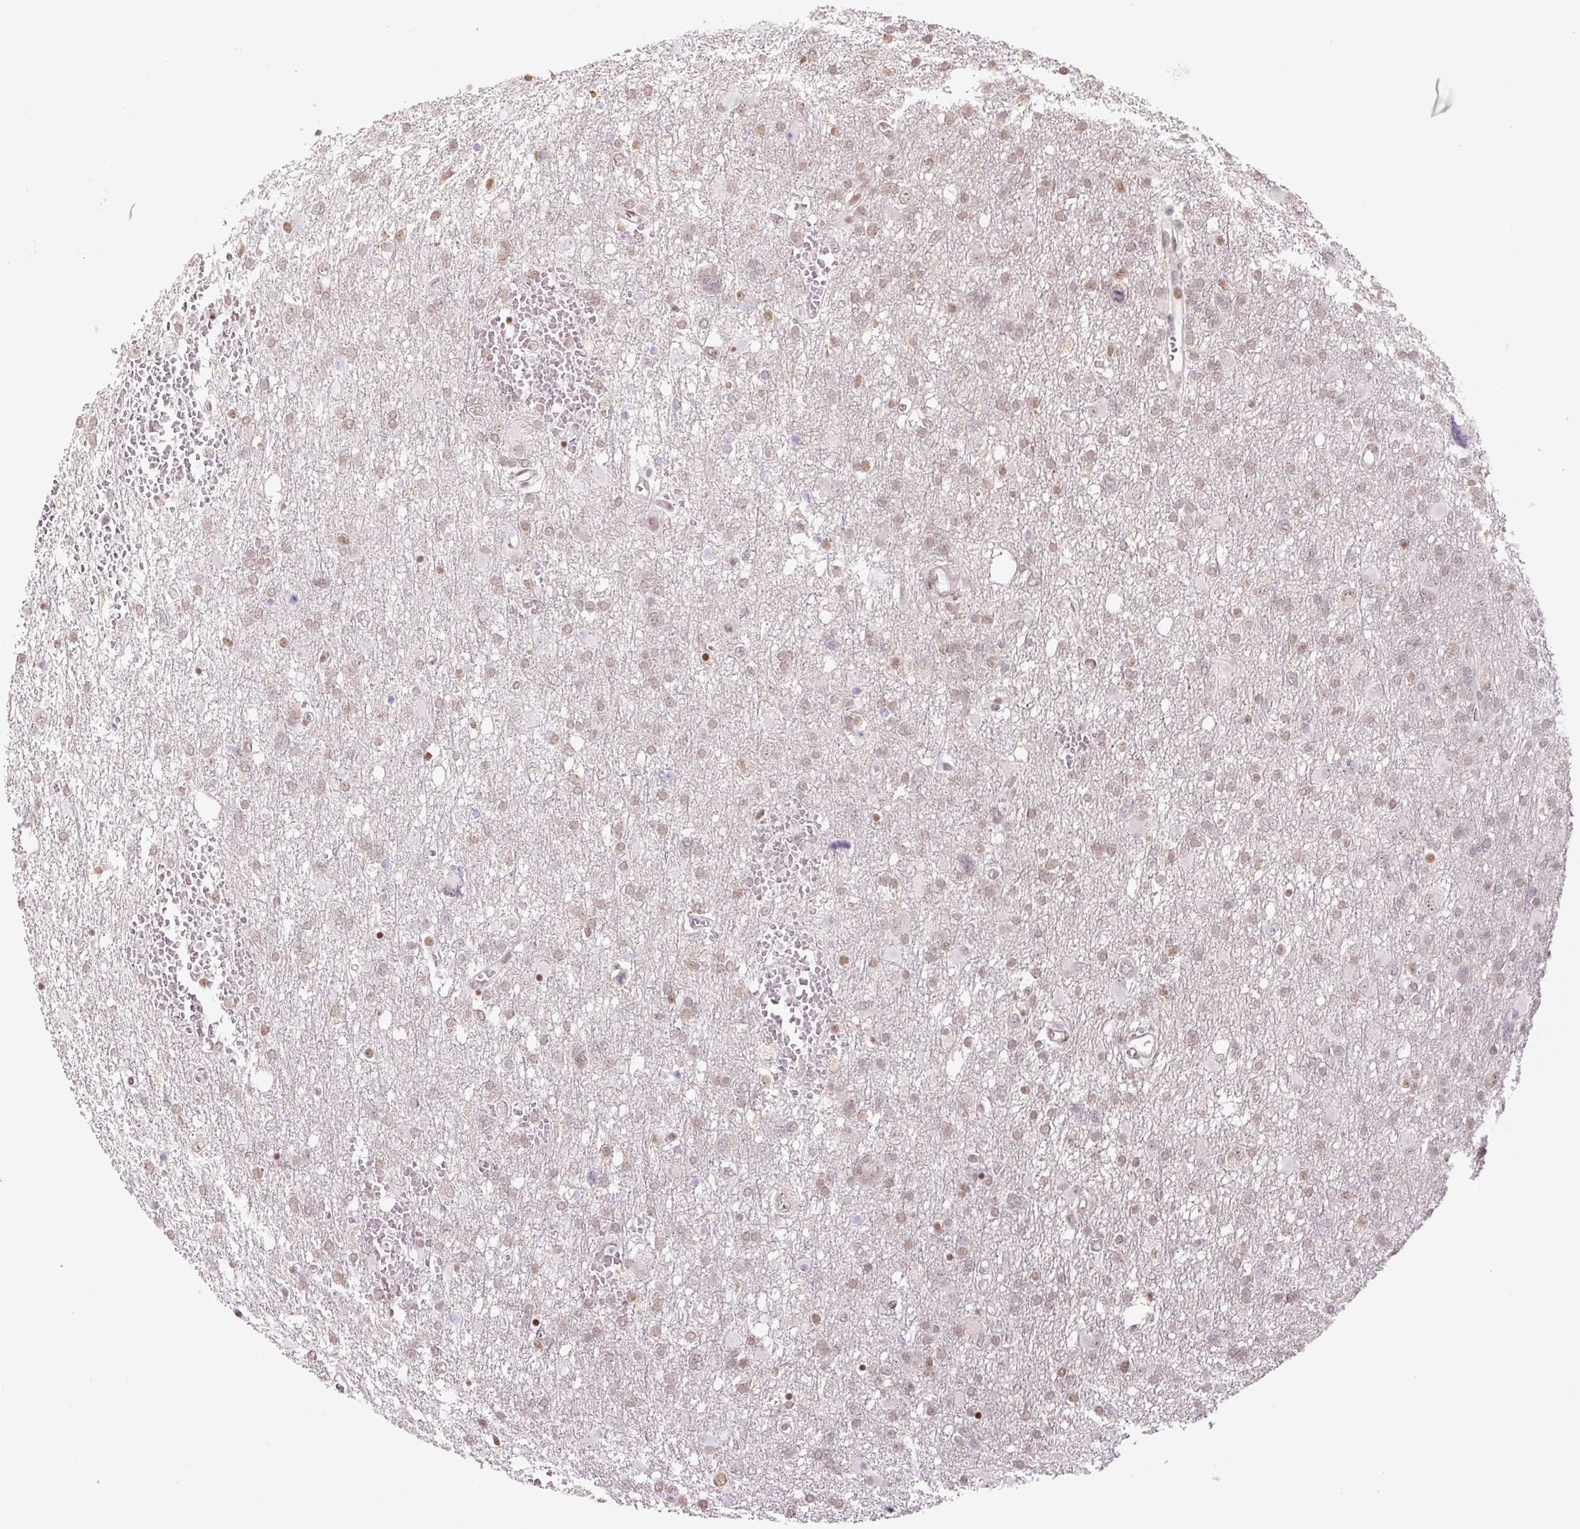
{"staining": {"intensity": "moderate", "quantity": ">75%", "location": "nuclear"}, "tissue": "glioma", "cell_type": "Tumor cells", "image_type": "cancer", "snomed": [{"axis": "morphology", "description": "Glioma, malignant, High grade"}, {"axis": "topography", "description": "Brain"}], "caption": "Protein staining of high-grade glioma (malignant) tissue exhibits moderate nuclear positivity in approximately >75% of tumor cells.", "gene": "TCFL5", "patient": {"sex": "male", "age": 61}}